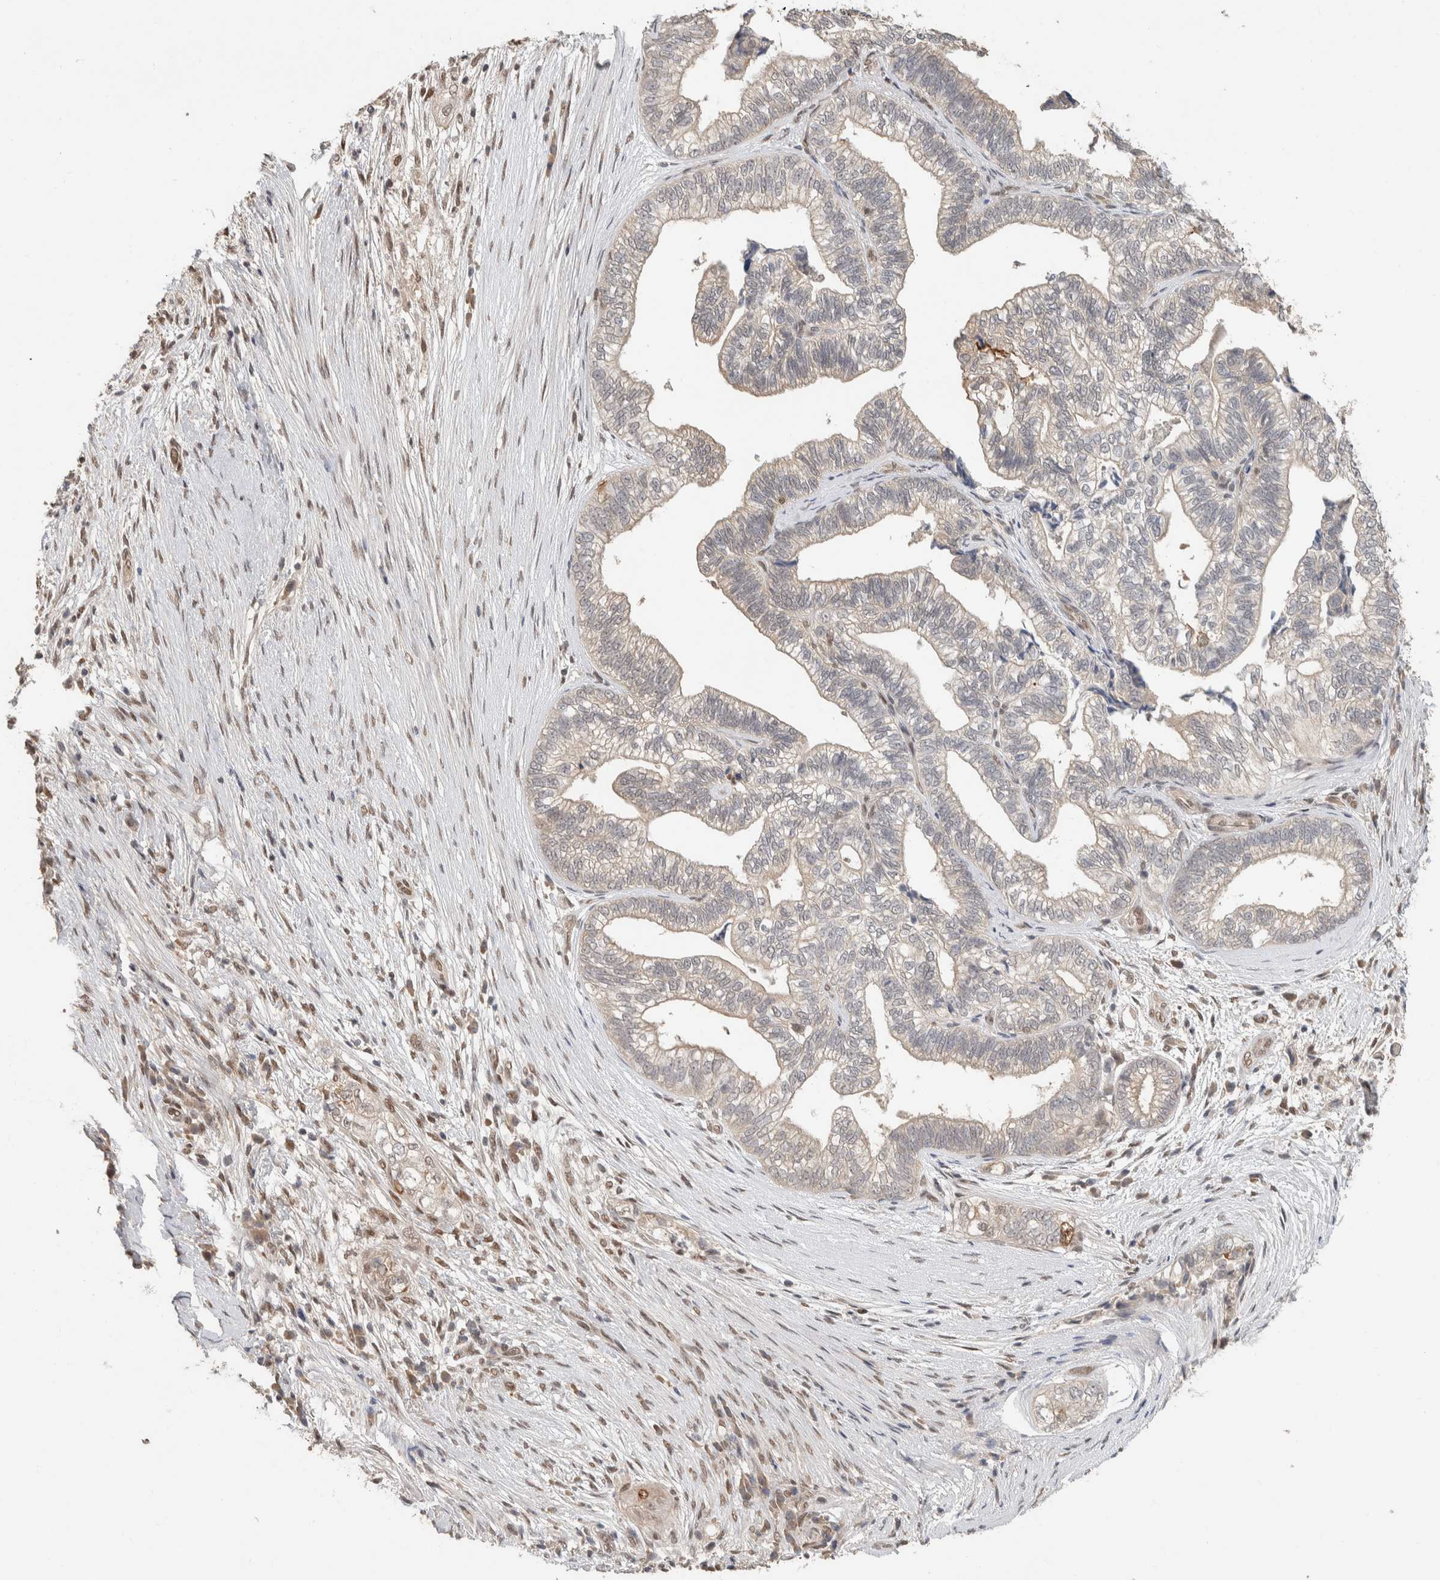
{"staining": {"intensity": "weak", "quantity": "<25%", "location": "cytoplasmic/membranous"}, "tissue": "pancreatic cancer", "cell_type": "Tumor cells", "image_type": "cancer", "snomed": [{"axis": "morphology", "description": "Adenocarcinoma, NOS"}, {"axis": "topography", "description": "Pancreas"}], "caption": "Tumor cells are negative for protein expression in human pancreatic cancer.", "gene": "CYSRT1", "patient": {"sex": "male", "age": 72}}